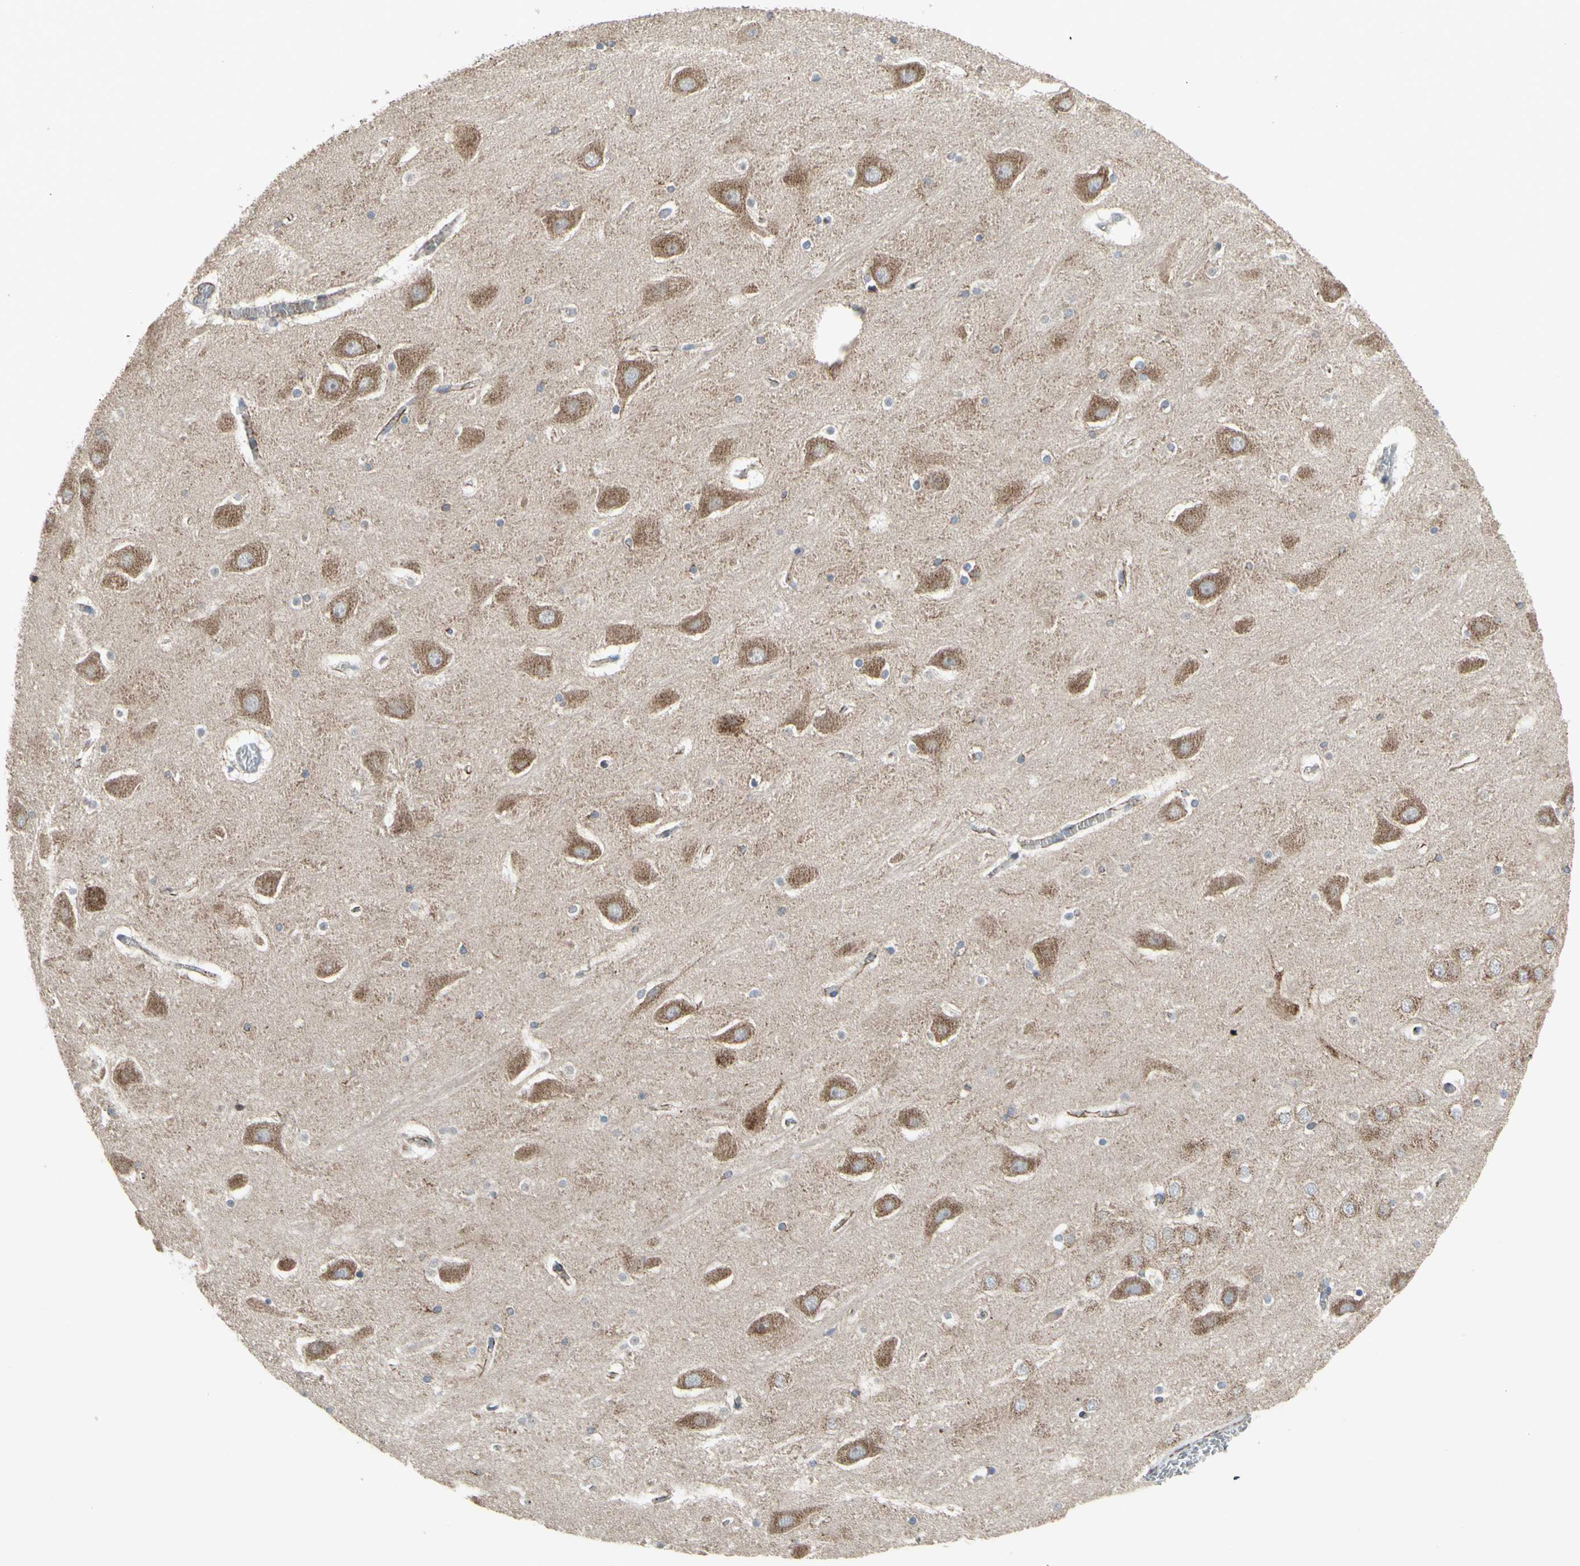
{"staining": {"intensity": "weak", "quantity": "<25%", "location": "cytoplasmic/membranous"}, "tissue": "hippocampus", "cell_type": "Glial cells", "image_type": "normal", "snomed": [{"axis": "morphology", "description": "Normal tissue, NOS"}, {"axis": "topography", "description": "Hippocampus"}], "caption": "High magnification brightfield microscopy of normal hippocampus stained with DAB (brown) and counterstained with hematoxylin (blue): glial cells show no significant expression.", "gene": "FAM171B", "patient": {"sex": "male", "age": 45}}